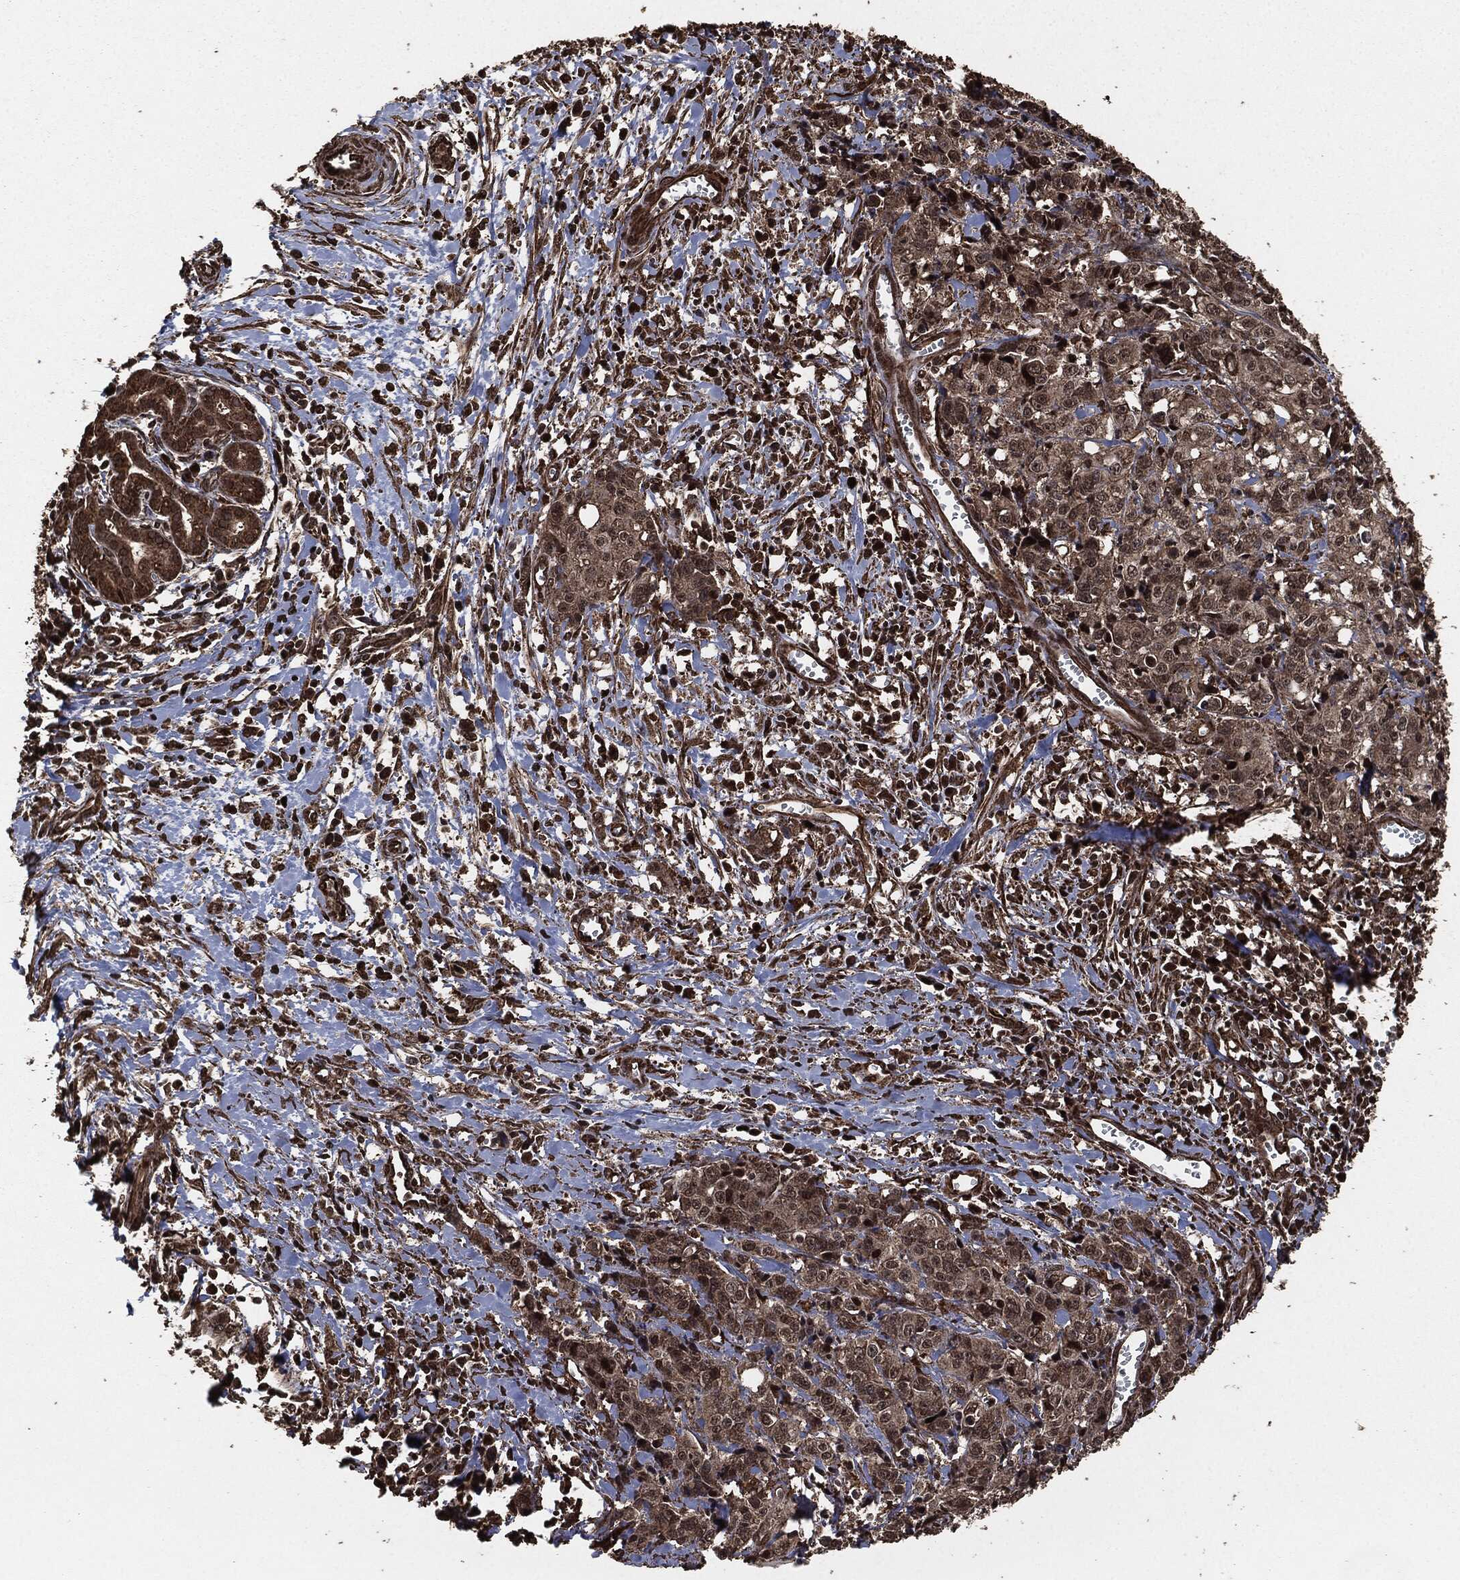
{"staining": {"intensity": "strong", "quantity": "<25%", "location": "cytoplasmic/membranous,nuclear"}, "tissue": "pancreatic cancer", "cell_type": "Tumor cells", "image_type": "cancer", "snomed": [{"axis": "morphology", "description": "Adenocarcinoma, NOS"}, {"axis": "topography", "description": "Pancreas"}], "caption": "A photomicrograph of pancreatic cancer stained for a protein displays strong cytoplasmic/membranous and nuclear brown staining in tumor cells. (Brightfield microscopy of DAB IHC at high magnification).", "gene": "EGFR", "patient": {"sex": "male", "age": 64}}